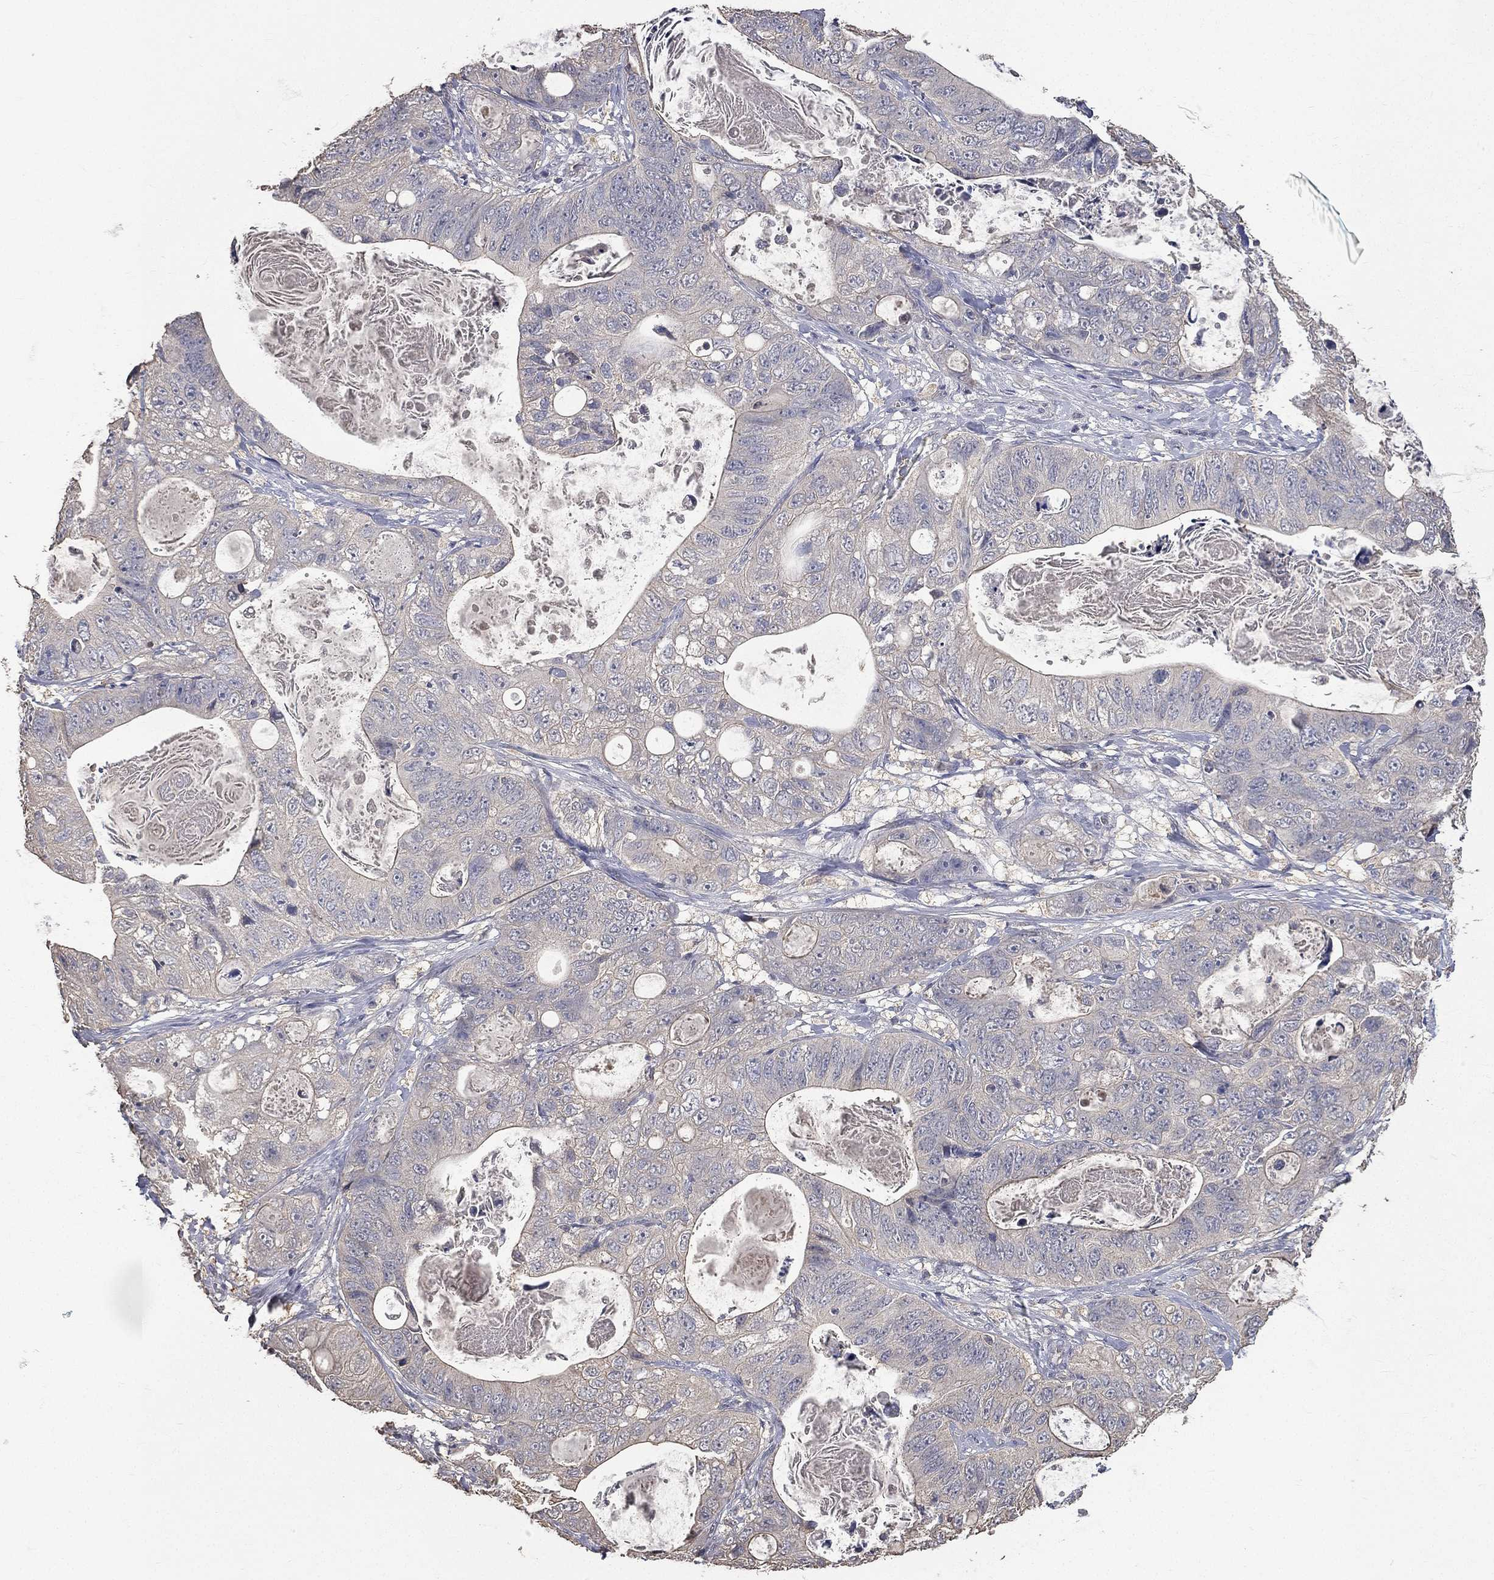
{"staining": {"intensity": "negative", "quantity": "none", "location": "none"}, "tissue": "stomach cancer", "cell_type": "Tumor cells", "image_type": "cancer", "snomed": [{"axis": "morphology", "description": "Normal tissue, NOS"}, {"axis": "morphology", "description": "Adenocarcinoma, NOS"}, {"axis": "topography", "description": "Stomach"}], "caption": "Image shows no protein positivity in tumor cells of adenocarcinoma (stomach) tissue. (Stains: DAB immunohistochemistry (IHC) with hematoxylin counter stain, Microscopy: brightfield microscopy at high magnification).", "gene": "SNAP25", "patient": {"sex": "female", "age": 89}}